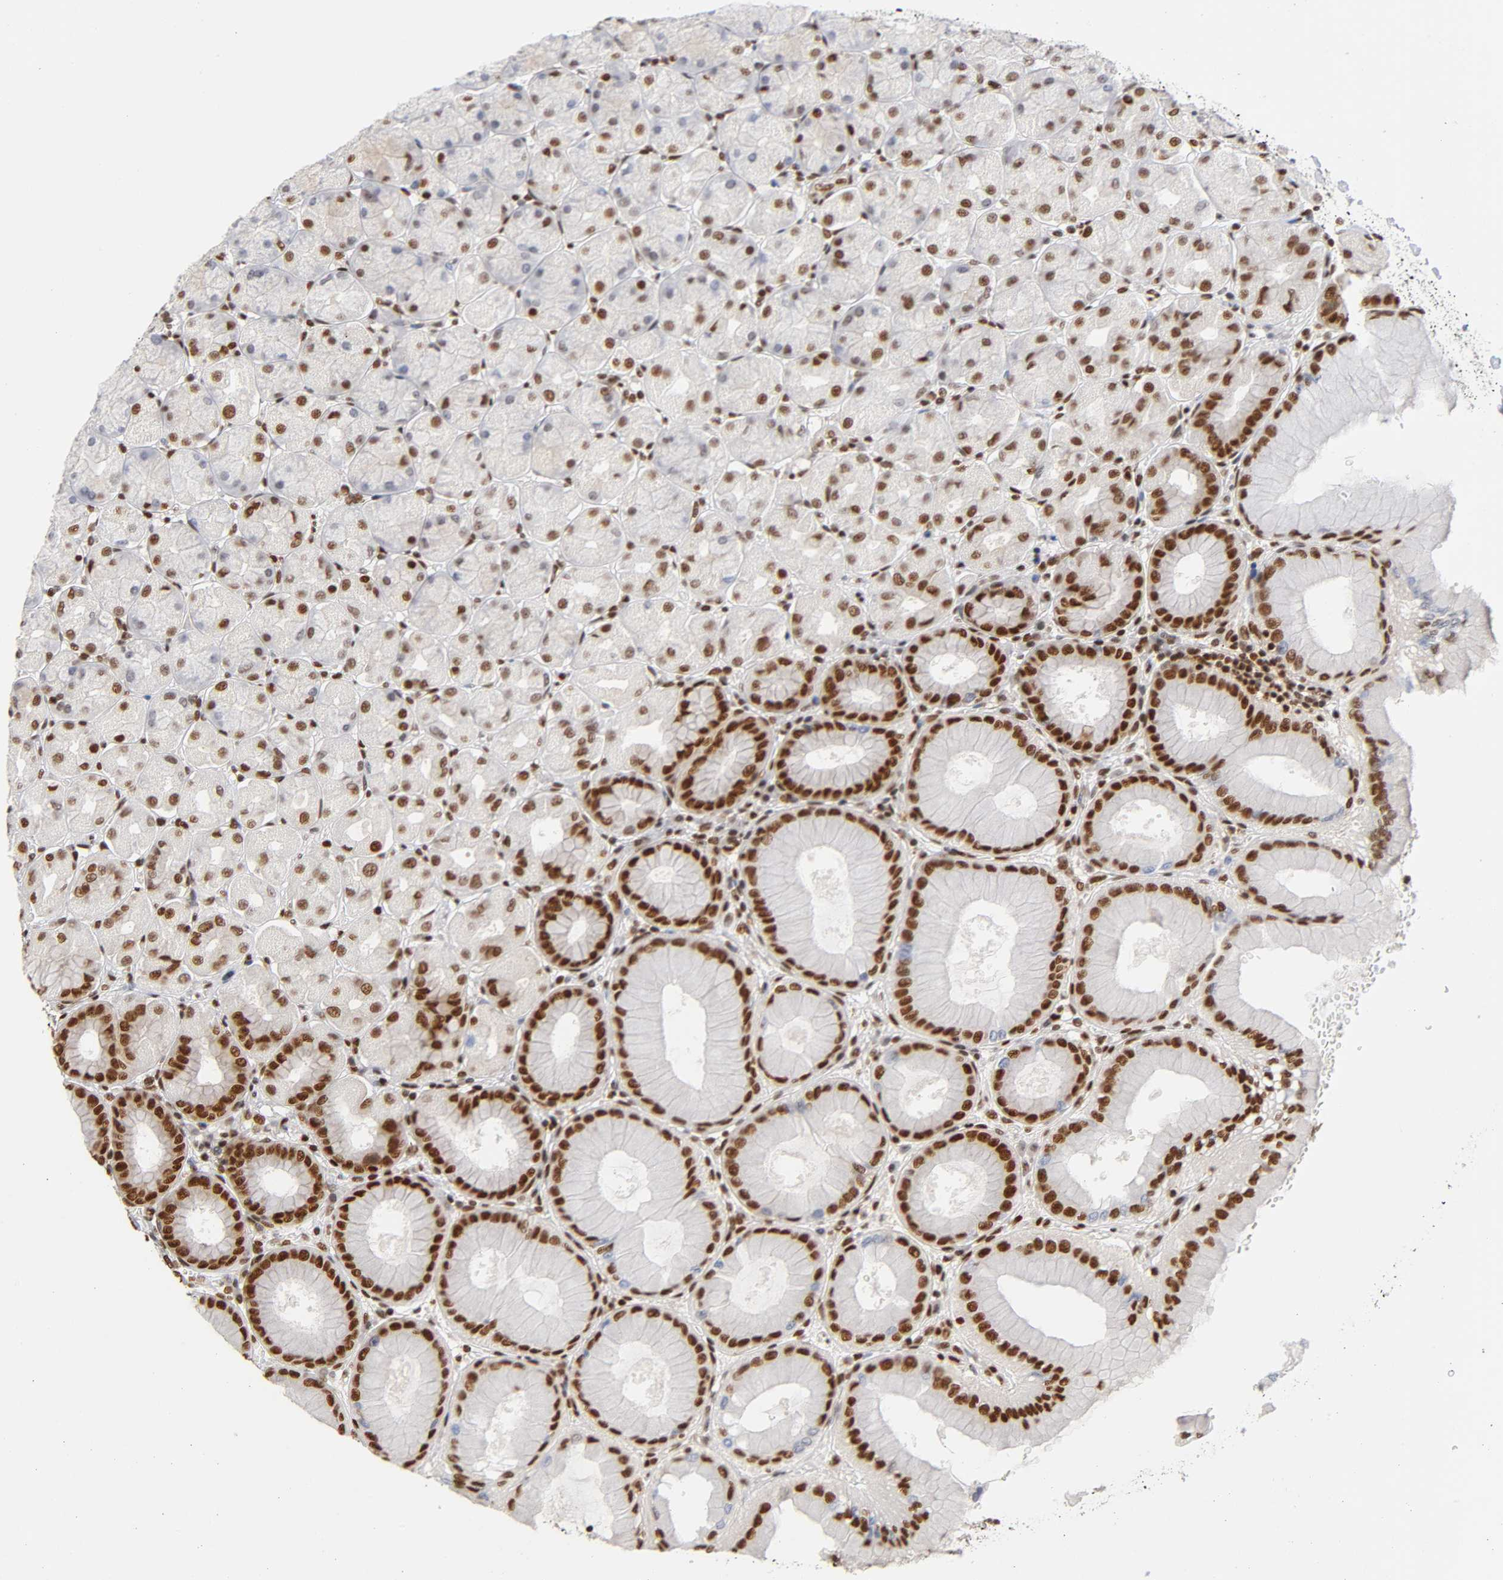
{"staining": {"intensity": "strong", "quantity": ">75%", "location": "nuclear"}, "tissue": "stomach", "cell_type": "Glandular cells", "image_type": "normal", "snomed": [{"axis": "morphology", "description": "Normal tissue, NOS"}, {"axis": "topography", "description": "Stomach, upper"}], "caption": "DAB (3,3'-diaminobenzidine) immunohistochemical staining of benign human stomach demonstrates strong nuclear protein expression in about >75% of glandular cells.", "gene": "ILKAP", "patient": {"sex": "female", "age": 56}}